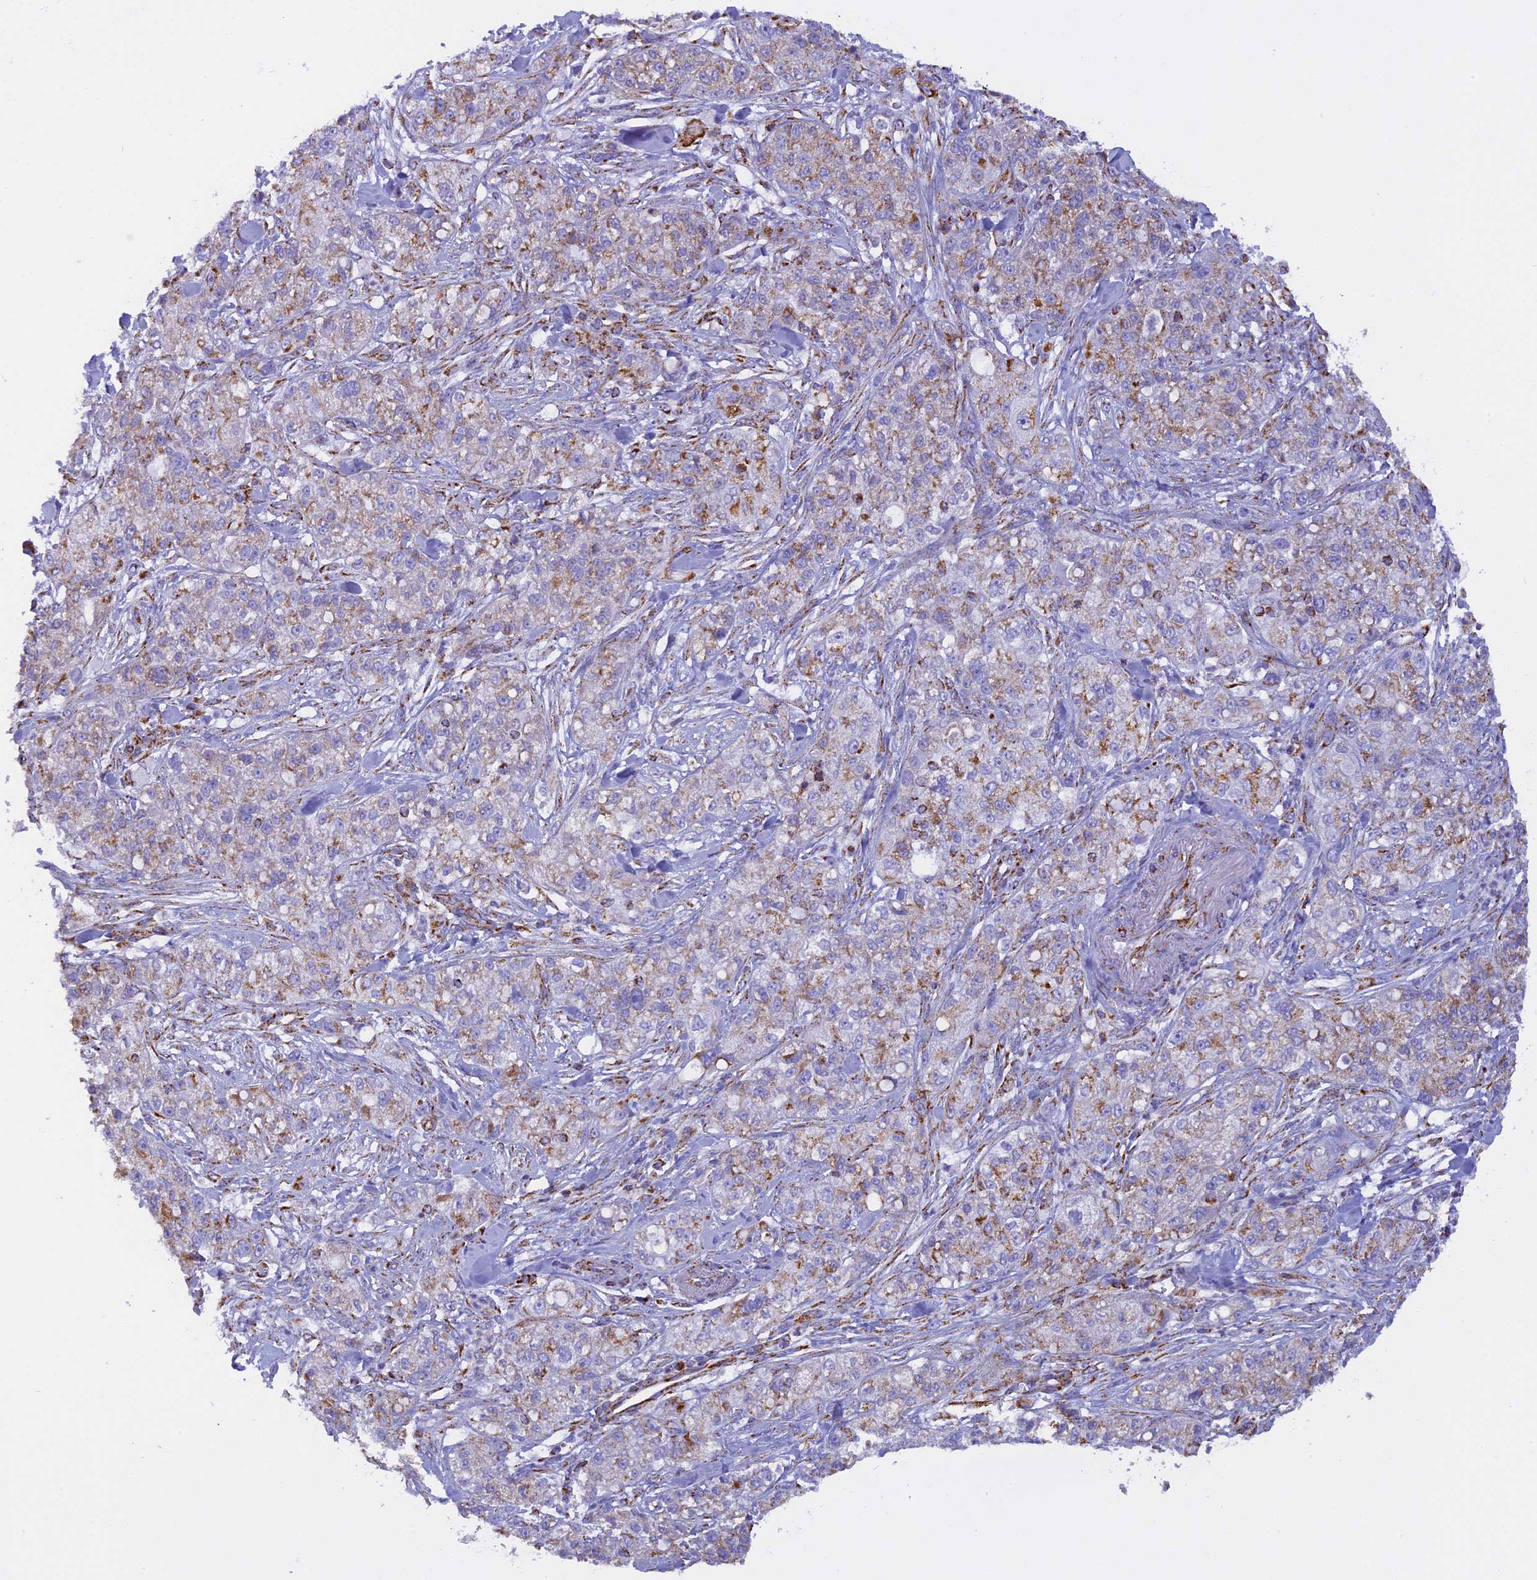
{"staining": {"intensity": "weak", "quantity": "25%-75%", "location": "cytoplasmic/membranous"}, "tissue": "pancreatic cancer", "cell_type": "Tumor cells", "image_type": "cancer", "snomed": [{"axis": "morphology", "description": "Adenocarcinoma, NOS"}, {"axis": "topography", "description": "Pancreas"}], "caption": "IHC photomicrograph of neoplastic tissue: pancreatic adenocarcinoma stained using immunohistochemistry exhibits low levels of weak protein expression localized specifically in the cytoplasmic/membranous of tumor cells, appearing as a cytoplasmic/membranous brown color.", "gene": "KCNG1", "patient": {"sex": "female", "age": 78}}